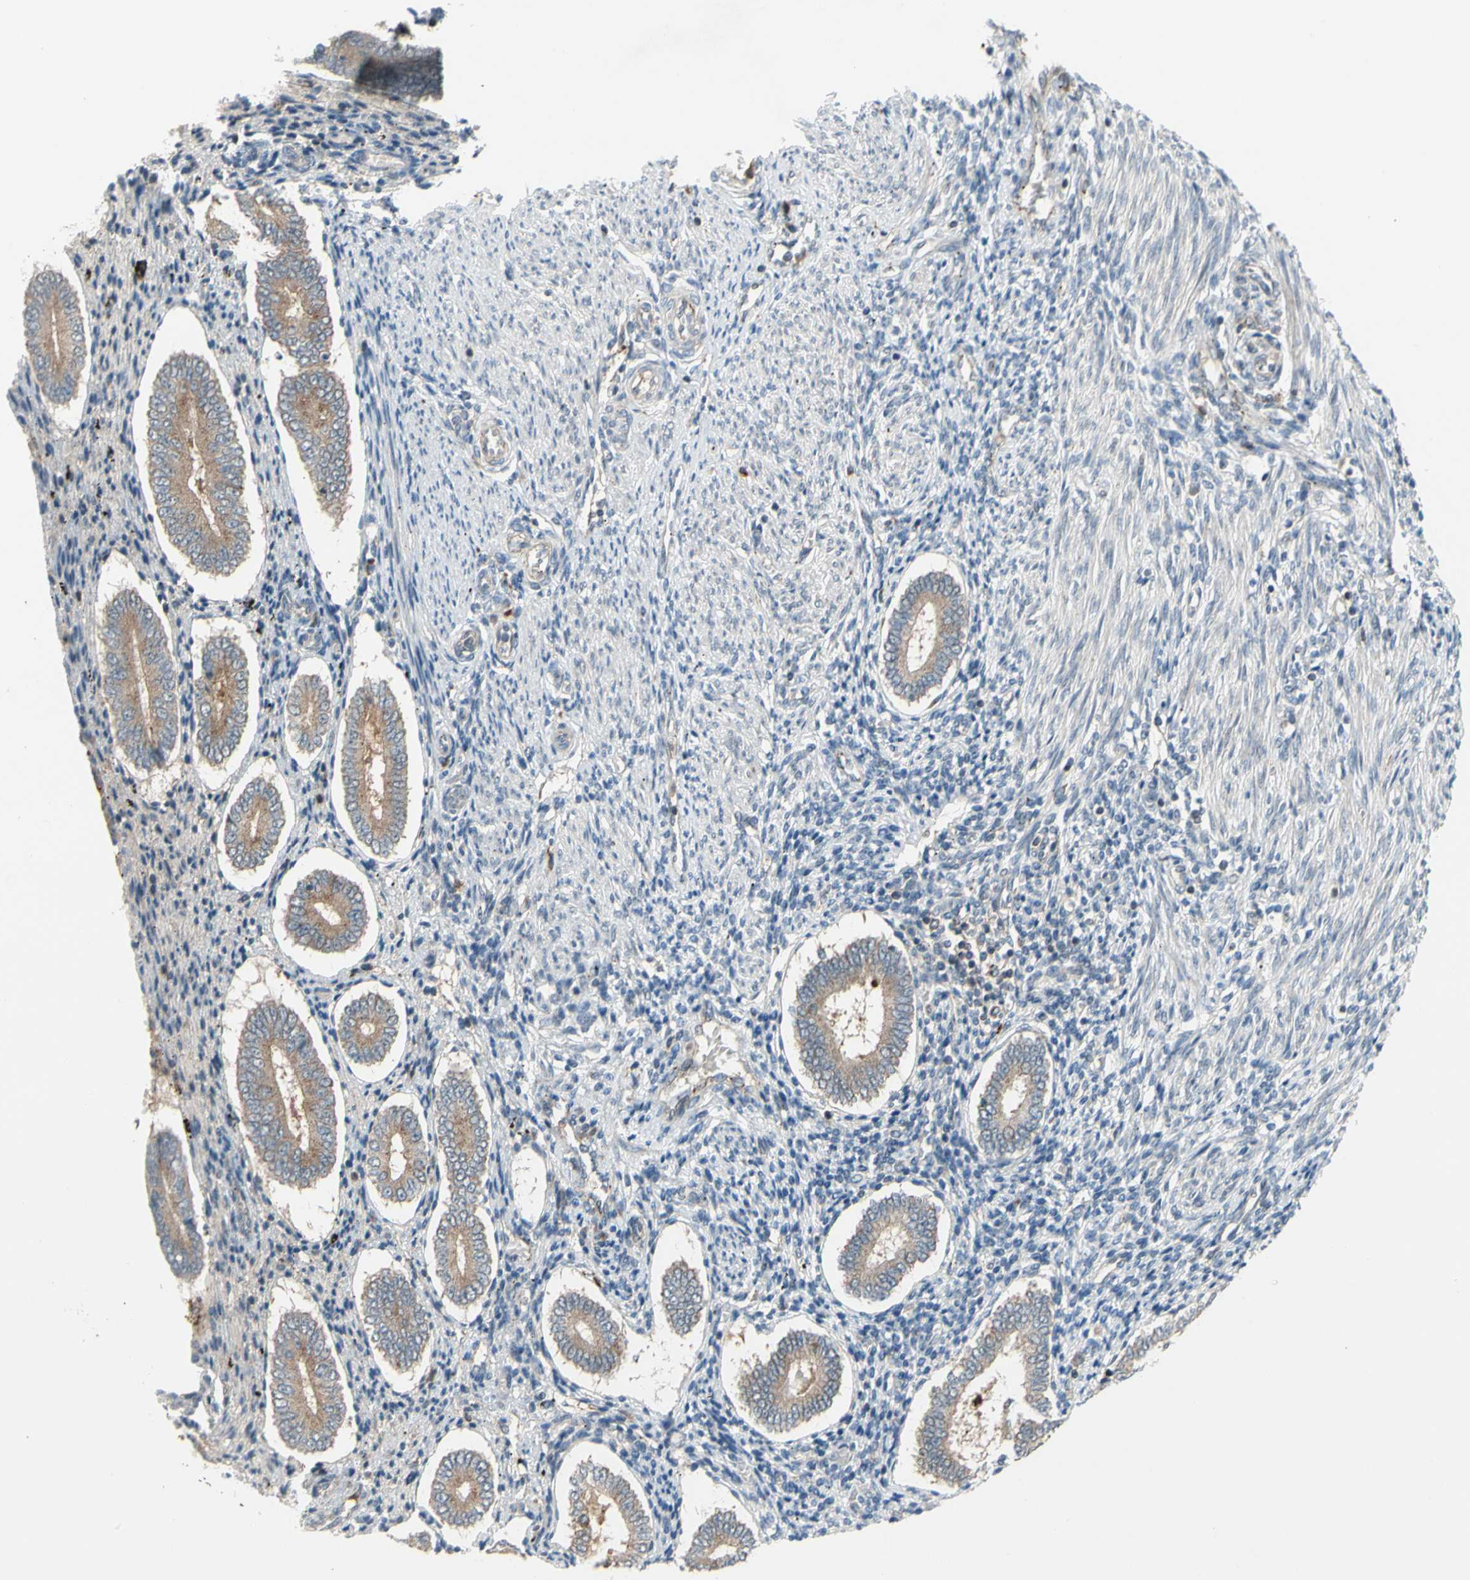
{"staining": {"intensity": "weak", "quantity": "<25%", "location": "cytoplasmic/membranous"}, "tissue": "endometrium", "cell_type": "Cells in endometrial stroma", "image_type": "normal", "snomed": [{"axis": "morphology", "description": "Normal tissue, NOS"}, {"axis": "topography", "description": "Uterus"}, {"axis": "topography", "description": "Endometrium"}], "caption": "This image is of normal endometrium stained with immunohistochemistry (IHC) to label a protein in brown with the nuclei are counter-stained blue. There is no staining in cells in endometrial stroma. Nuclei are stained in blue.", "gene": "GALNT5", "patient": {"sex": "female", "age": 33}}